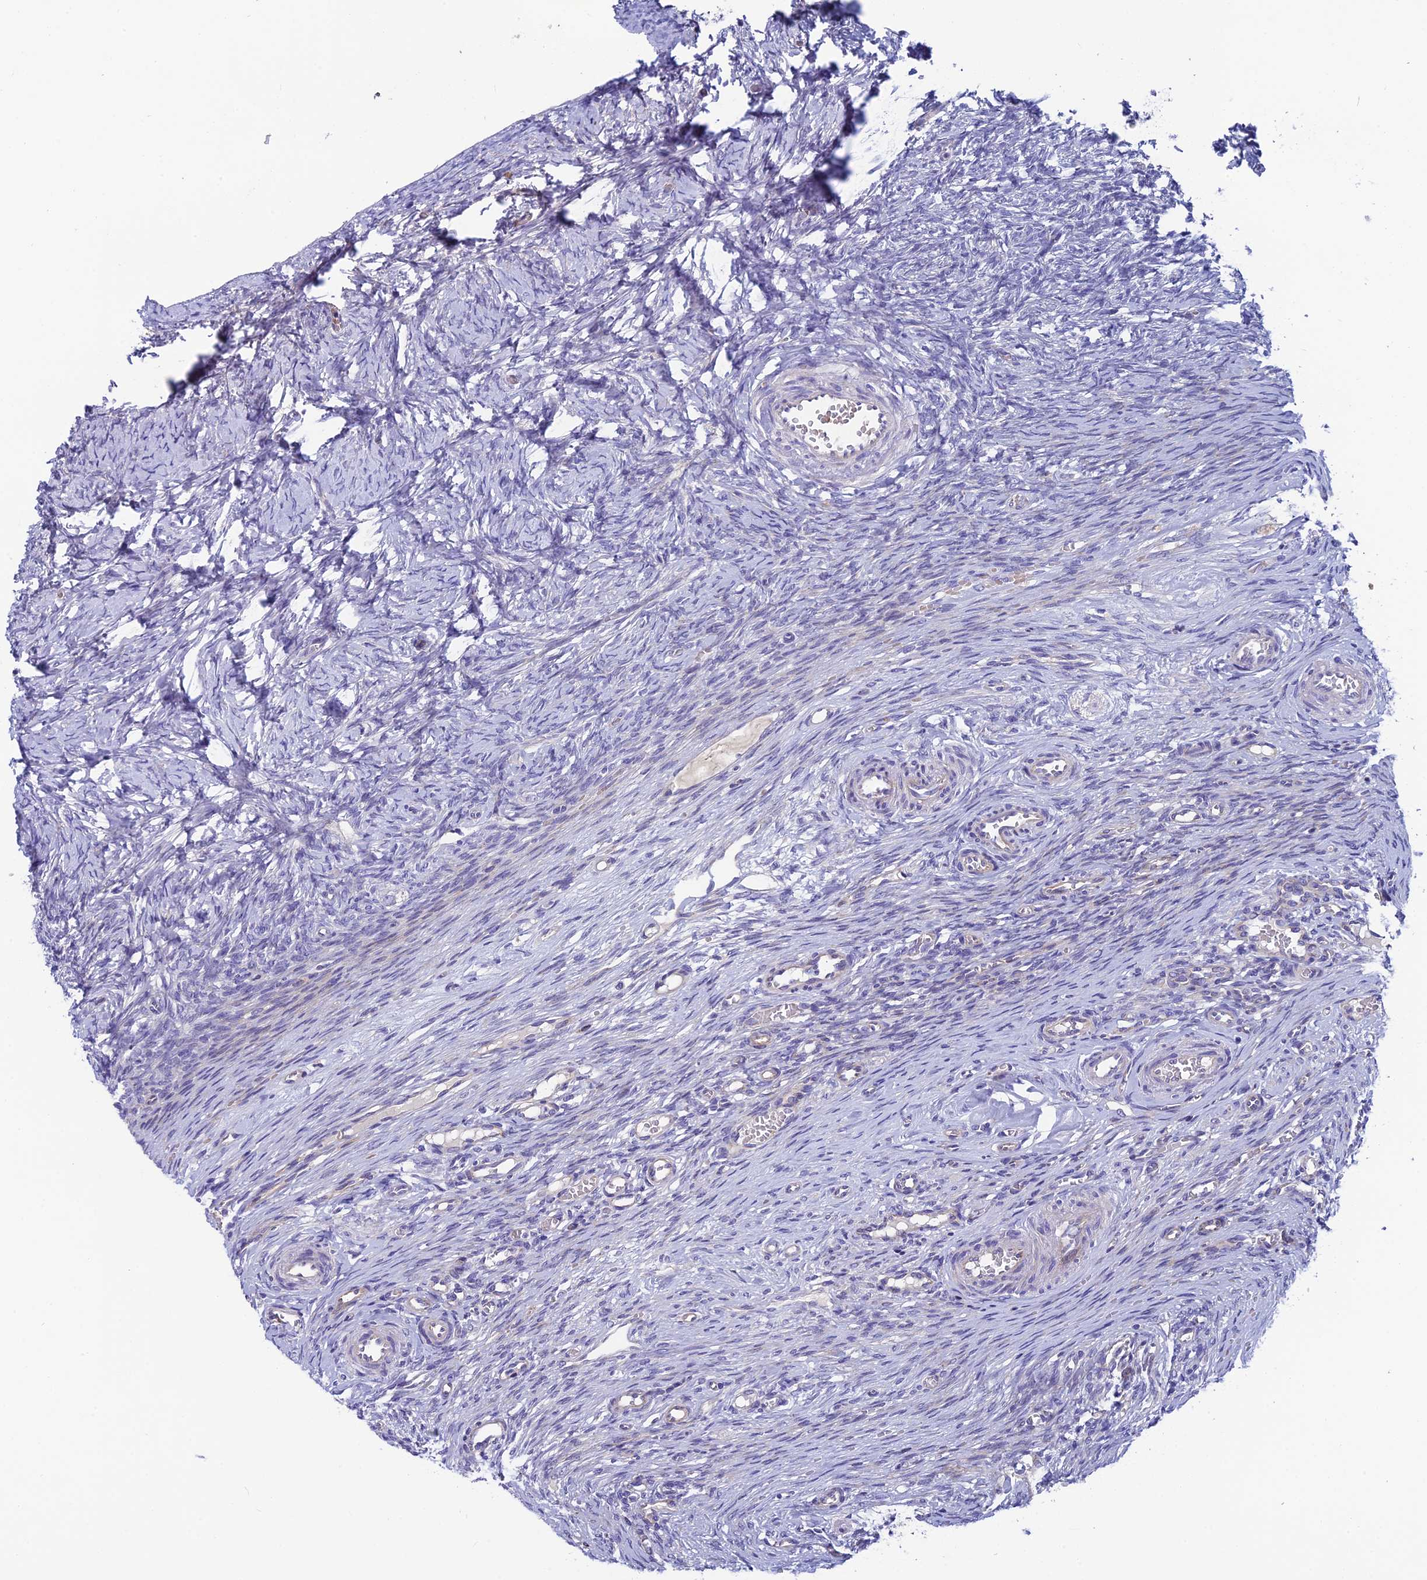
{"staining": {"intensity": "negative", "quantity": "none", "location": "none"}, "tissue": "ovary", "cell_type": "Follicle cells", "image_type": "normal", "snomed": [{"axis": "morphology", "description": "Adenocarcinoma, NOS"}, {"axis": "topography", "description": "Endometrium"}], "caption": "Immunohistochemistry (IHC) of benign human ovary displays no expression in follicle cells.", "gene": "MACIR", "patient": {"sex": "female", "age": 32}}